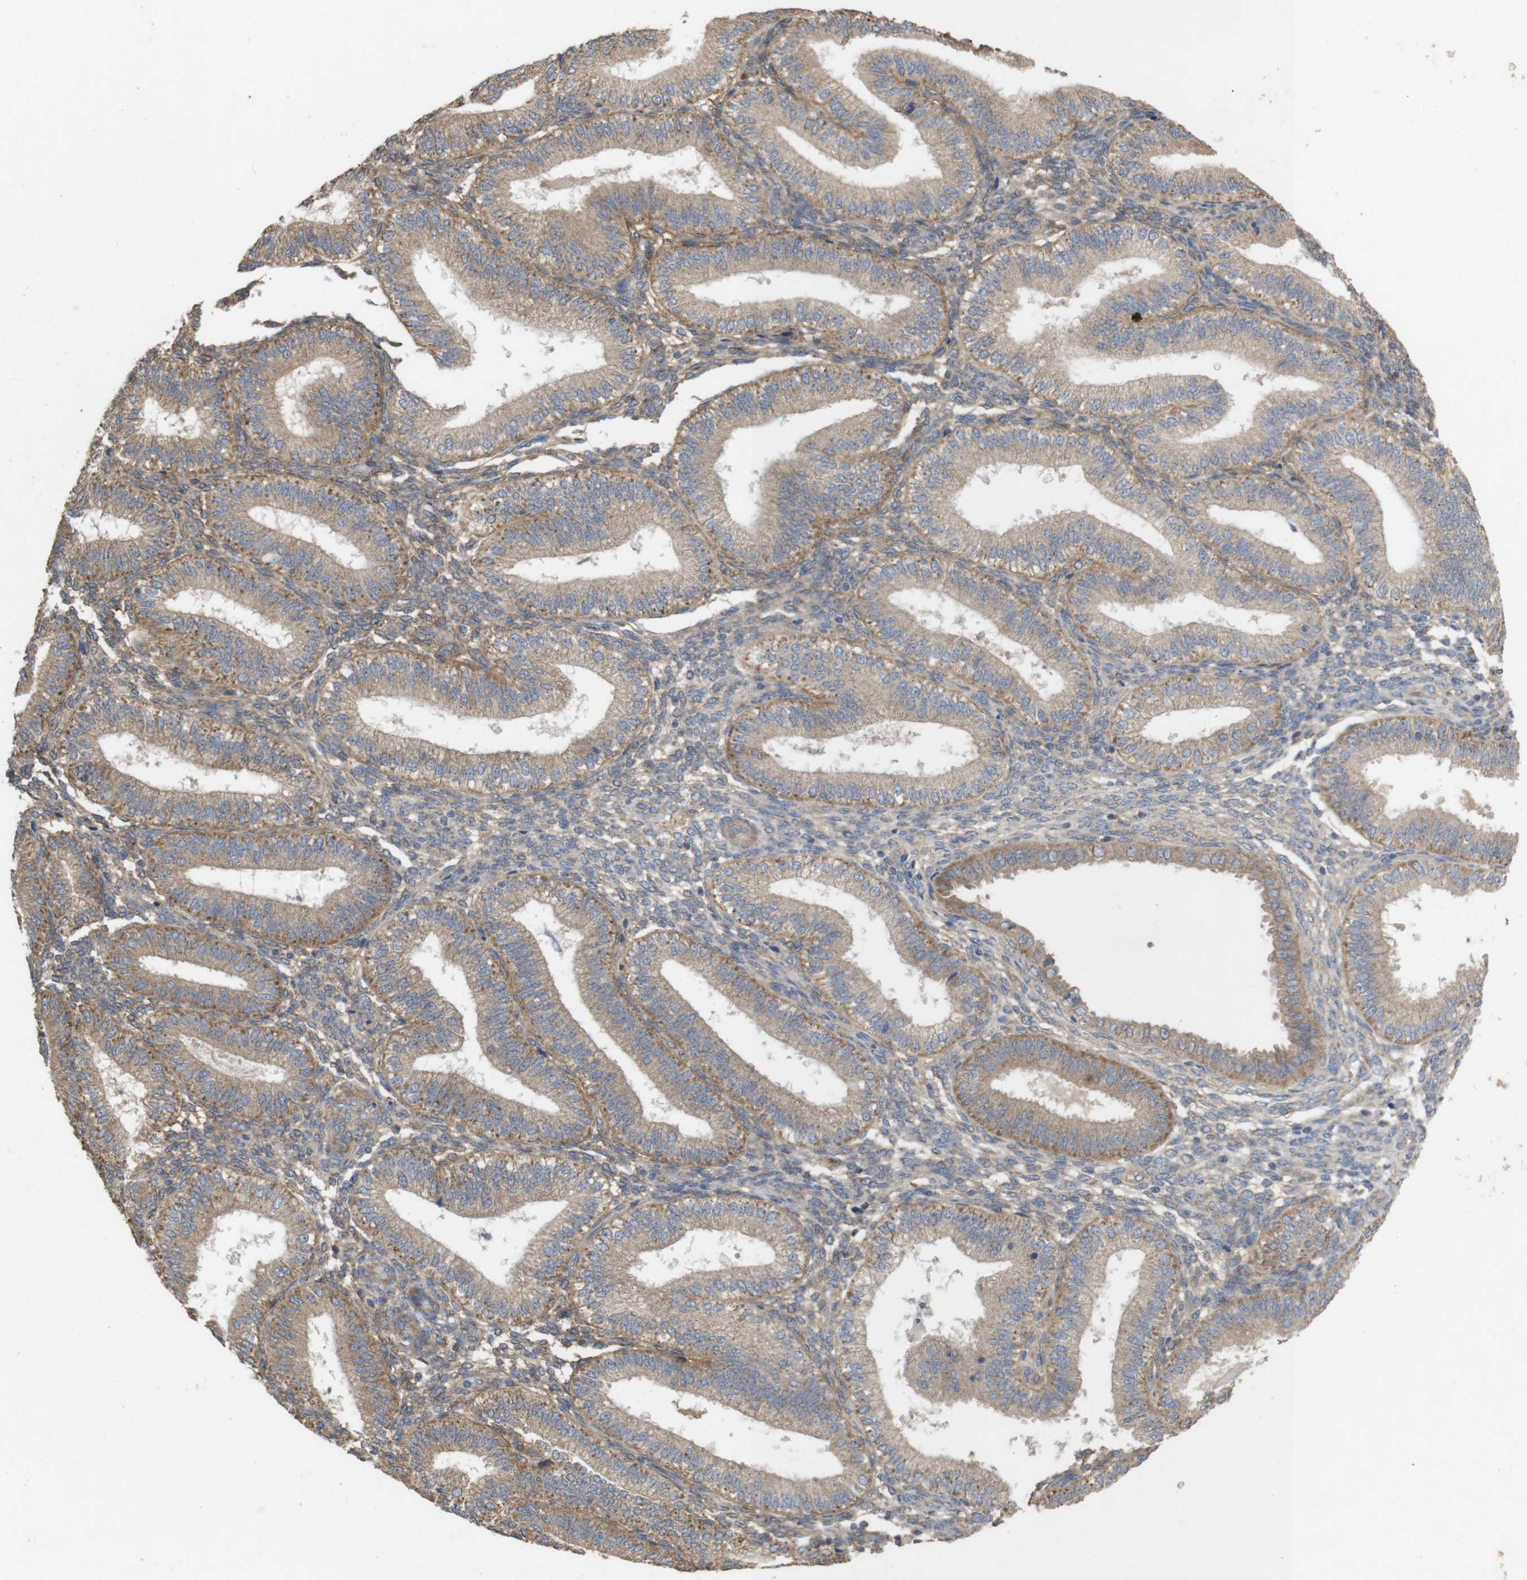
{"staining": {"intensity": "weak", "quantity": "25%-75%", "location": "cytoplasmic/membranous"}, "tissue": "endometrium", "cell_type": "Cells in endometrial stroma", "image_type": "normal", "snomed": [{"axis": "morphology", "description": "Normal tissue, NOS"}, {"axis": "topography", "description": "Endometrium"}], "caption": "Immunohistochemistry (IHC) of benign endometrium shows low levels of weak cytoplasmic/membranous staining in approximately 25%-75% of cells in endometrial stroma. (DAB = brown stain, brightfield microscopy at high magnification).", "gene": "KCNS3", "patient": {"sex": "female", "age": 39}}